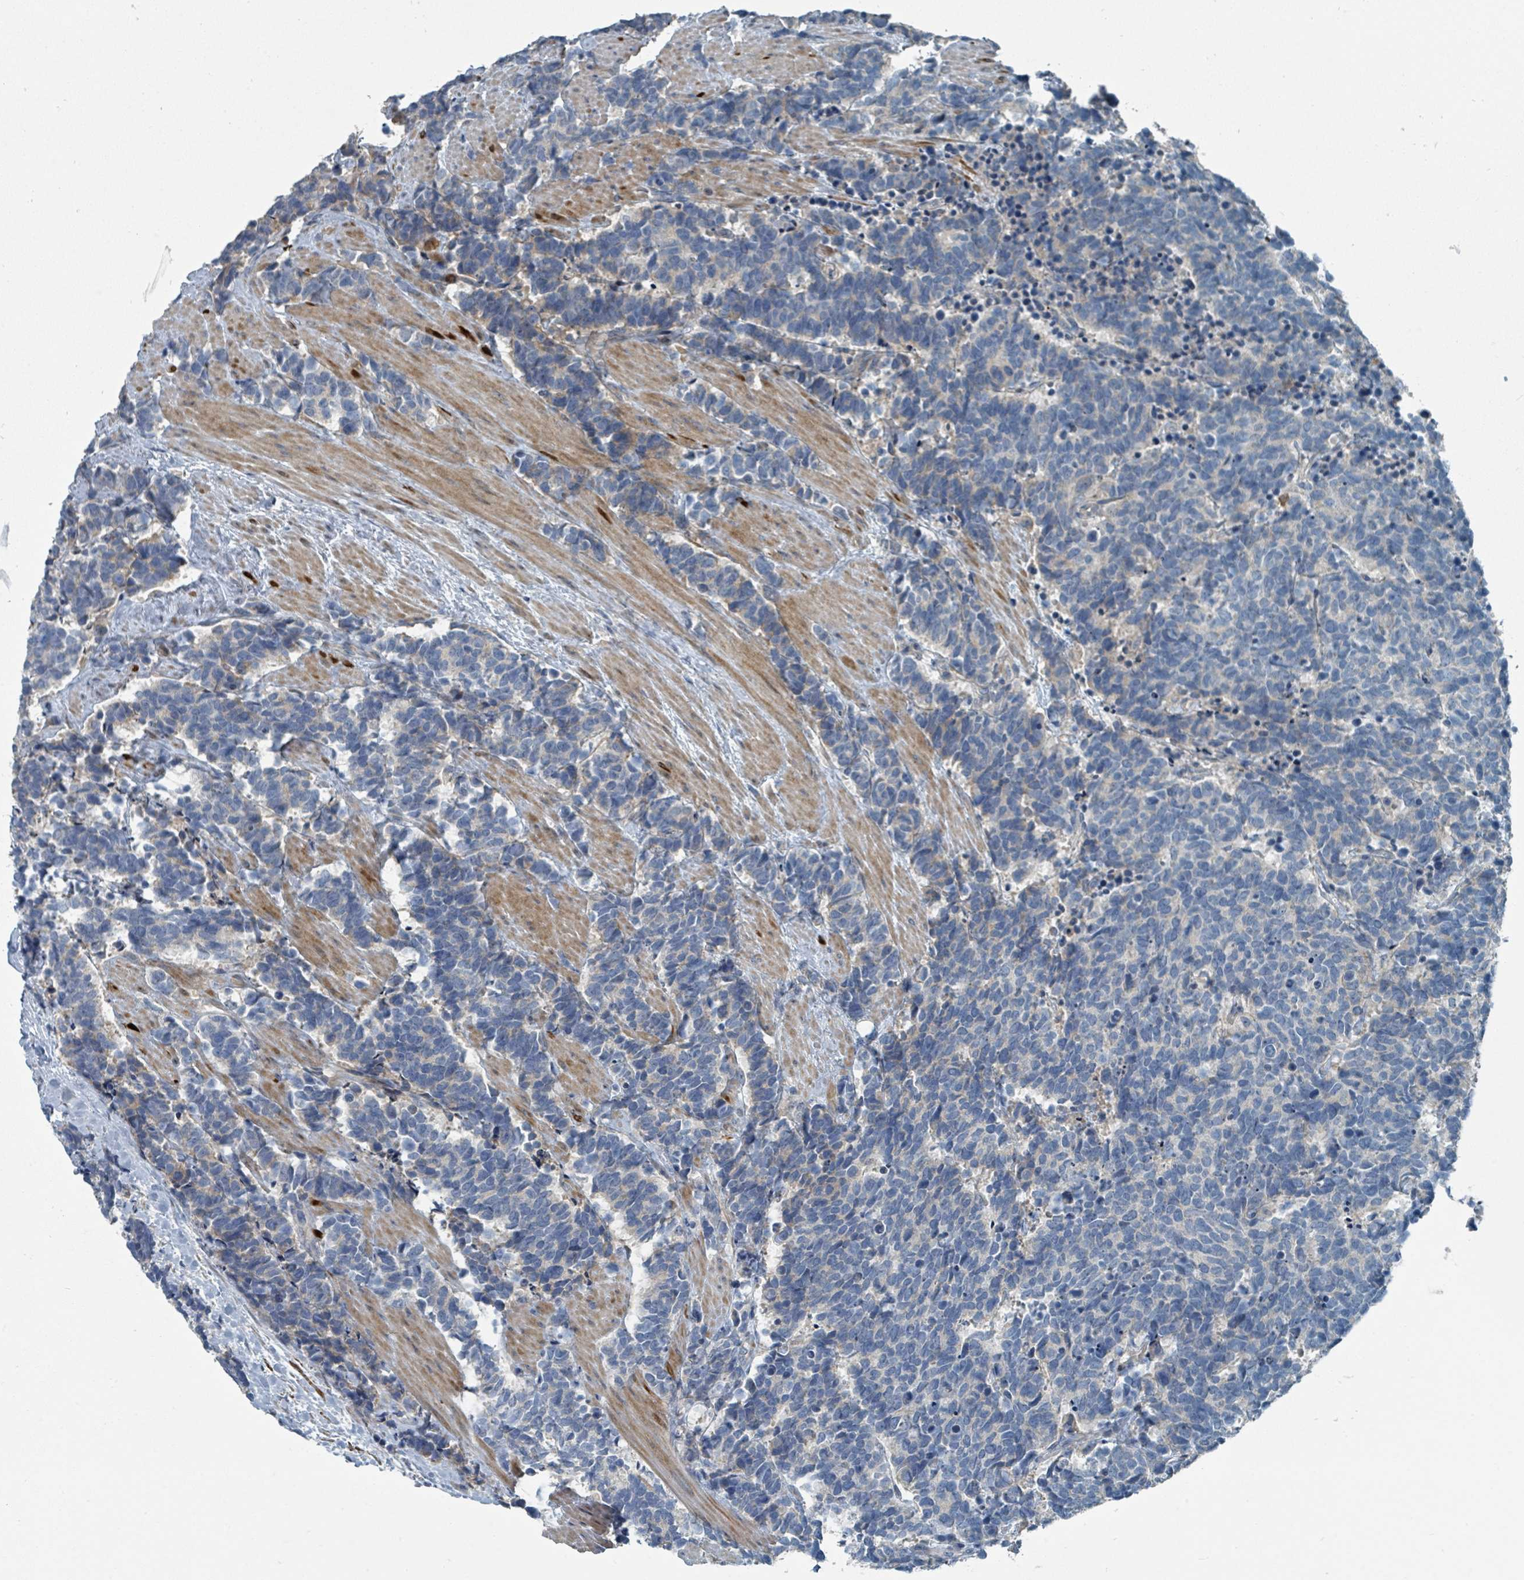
{"staining": {"intensity": "negative", "quantity": "none", "location": "none"}, "tissue": "carcinoid", "cell_type": "Tumor cells", "image_type": "cancer", "snomed": [{"axis": "morphology", "description": "Carcinoma, NOS"}, {"axis": "morphology", "description": "Carcinoid, malignant, NOS"}, {"axis": "topography", "description": "Prostate"}], "caption": "High magnification brightfield microscopy of carcinoid stained with DAB (brown) and counterstained with hematoxylin (blue): tumor cells show no significant expression.", "gene": "SLC44A5", "patient": {"sex": "male", "age": 57}}